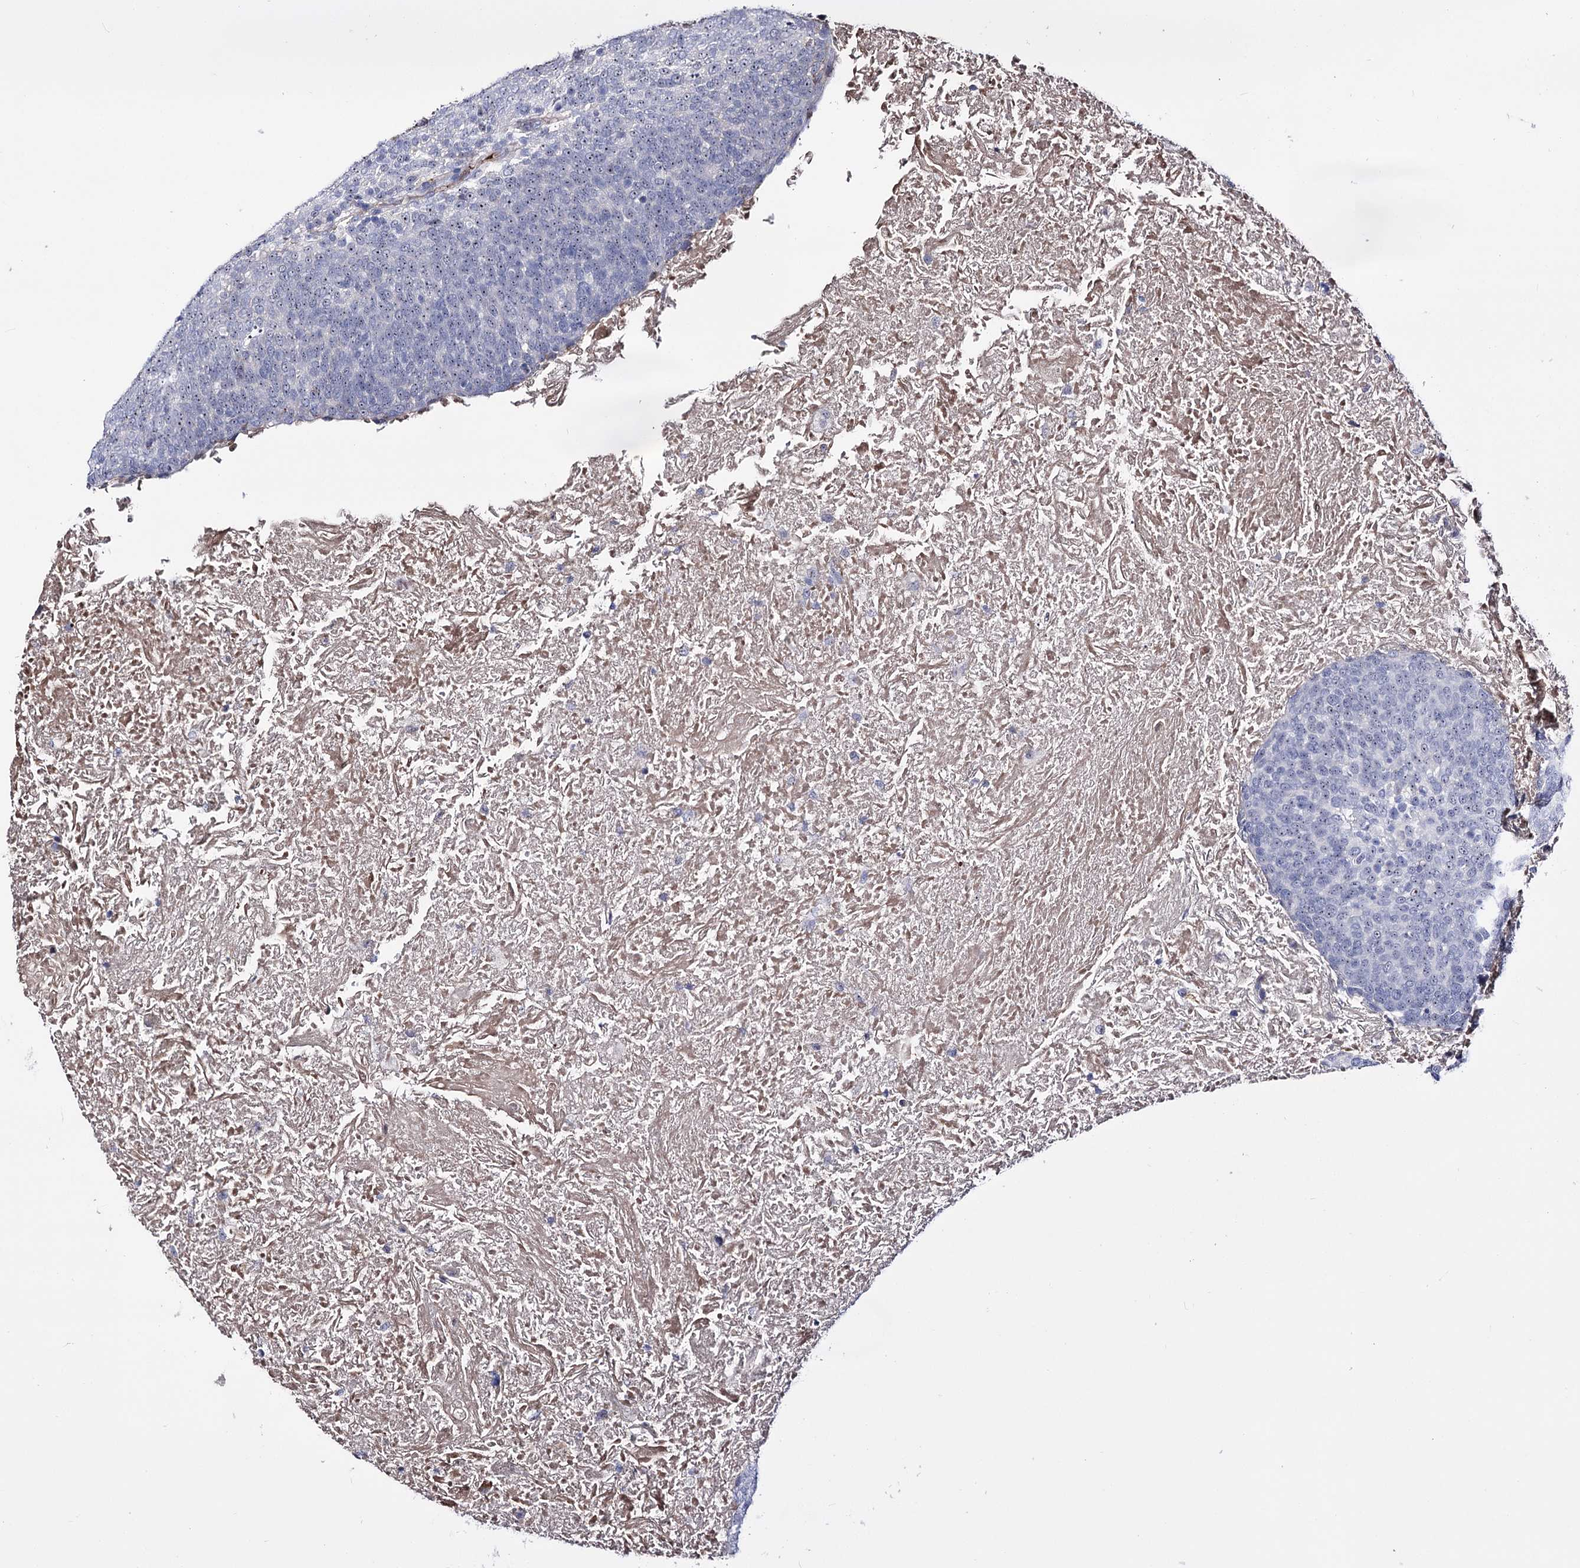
{"staining": {"intensity": "moderate", "quantity": "25%-75%", "location": "nuclear"}, "tissue": "head and neck cancer", "cell_type": "Tumor cells", "image_type": "cancer", "snomed": [{"axis": "morphology", "description": "Squamous cell carcinoma, NOS"}, {"axis": "morphology", "description": "Squamous cell carcinoma, metastatic, NOS"}, {"axis": "topography", "description": "Lymph node"}, {"axis": "topography", "description": "Head-Neck"}], "caption": "Tumor cells display medium levels of moderate nuclear positivity in approximately 25%-75% of cells in head and neck cancer. Immunohistochemistry stains the protein in brown and the nuclei are stained blue.", "gene": "PCGF5", "patient": {"sex": "male", "age": 62}}